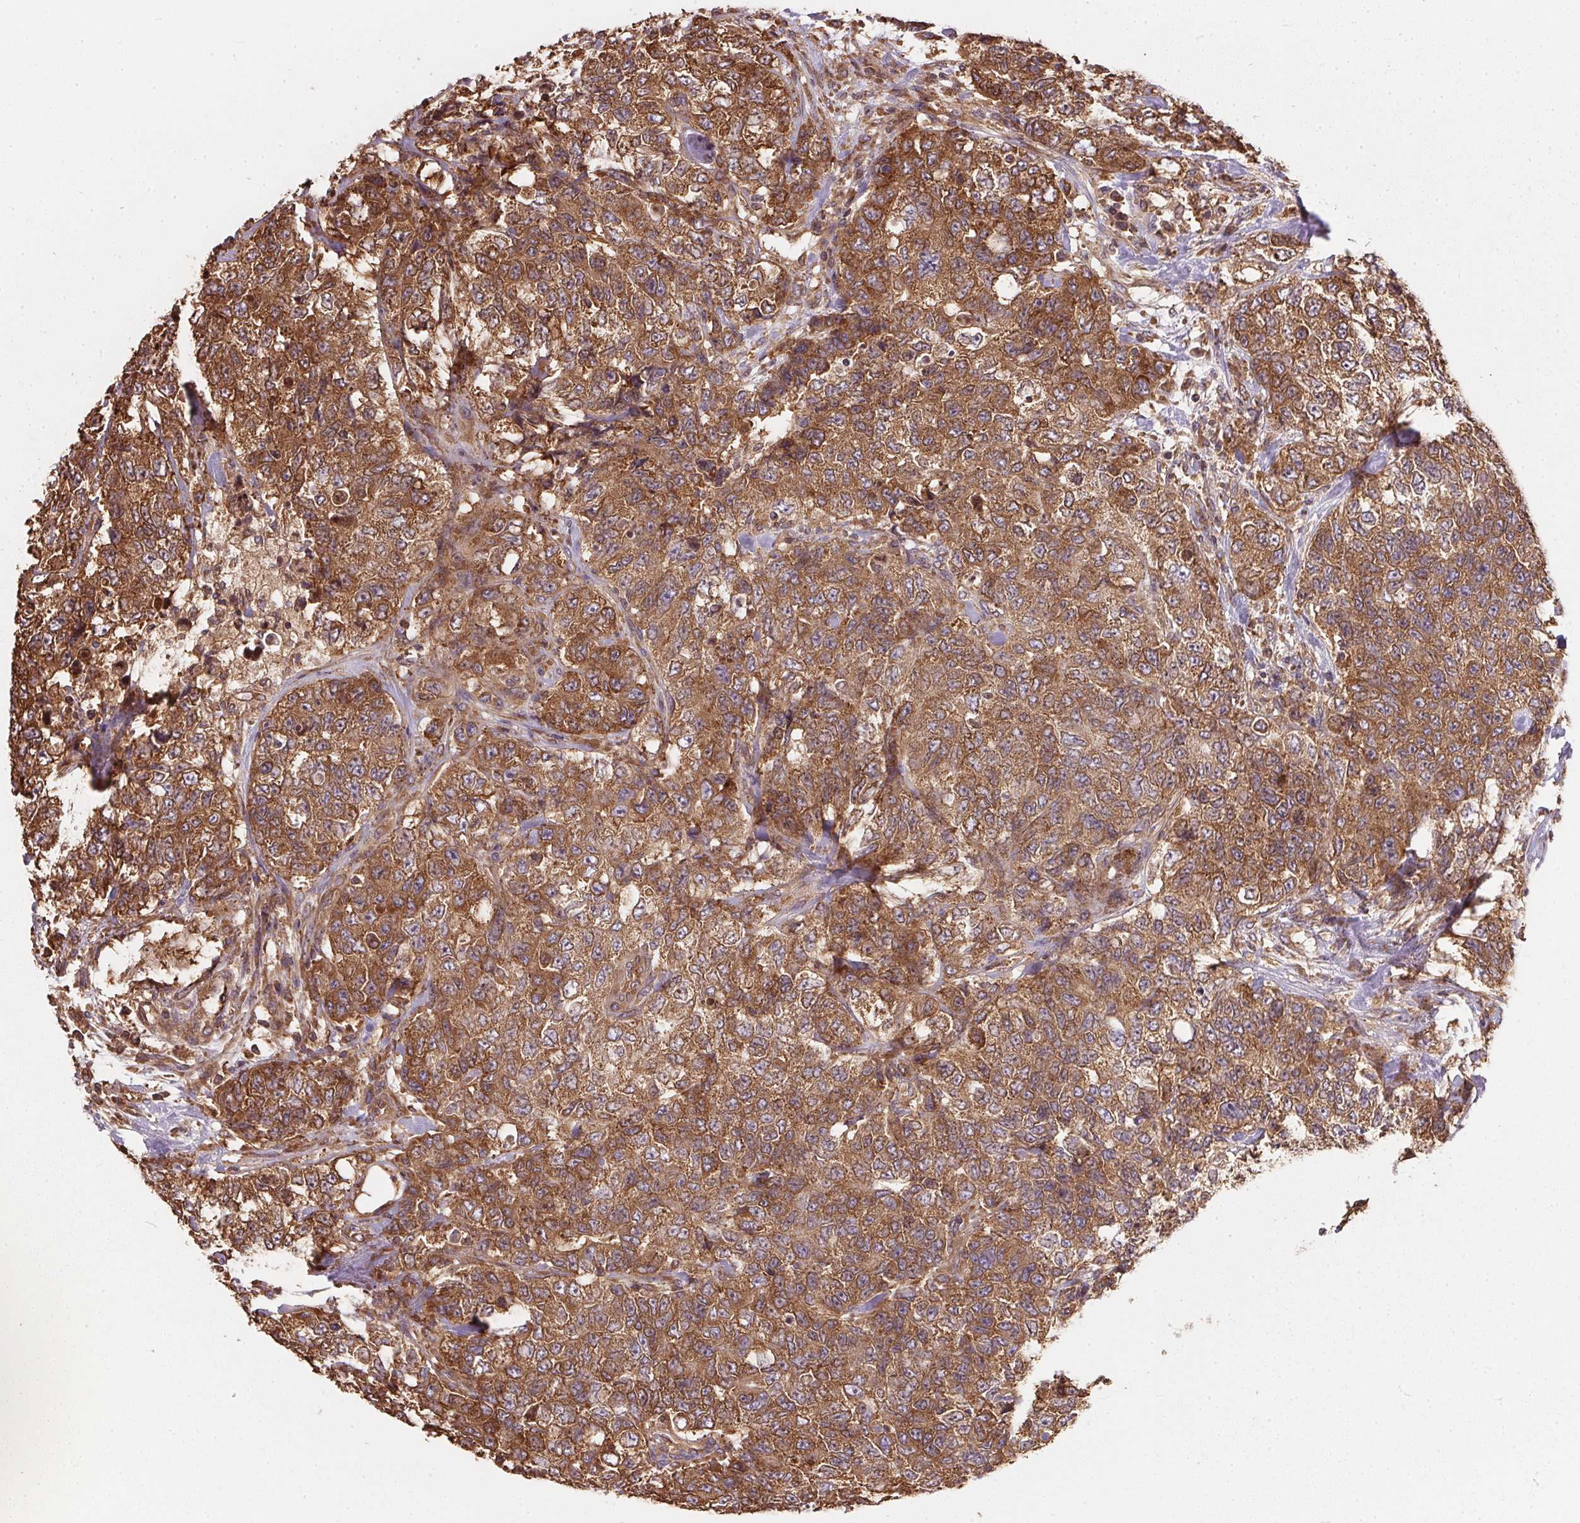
{"staining": {"intensity": "strong", "quantity": ">75%", "location": "cytoplasmic/membranous"}, "tissue": "urothelial cancer", "cell_type": "Tumor cells", "image_type": "cancer", "snomed": [{"axis": "morphology", "description": "Urothelial carcinoma, High grade"}, {"axis": "topography", "description": "Urinary bladder"}], "caption": "Tumor cells display high levels of strong cytoplasmic/membranous expression in approximately >75% of cells in urothelial cancer.", "gene": "EIF2S1", "patient": {"sex": "female", "age": 78}}